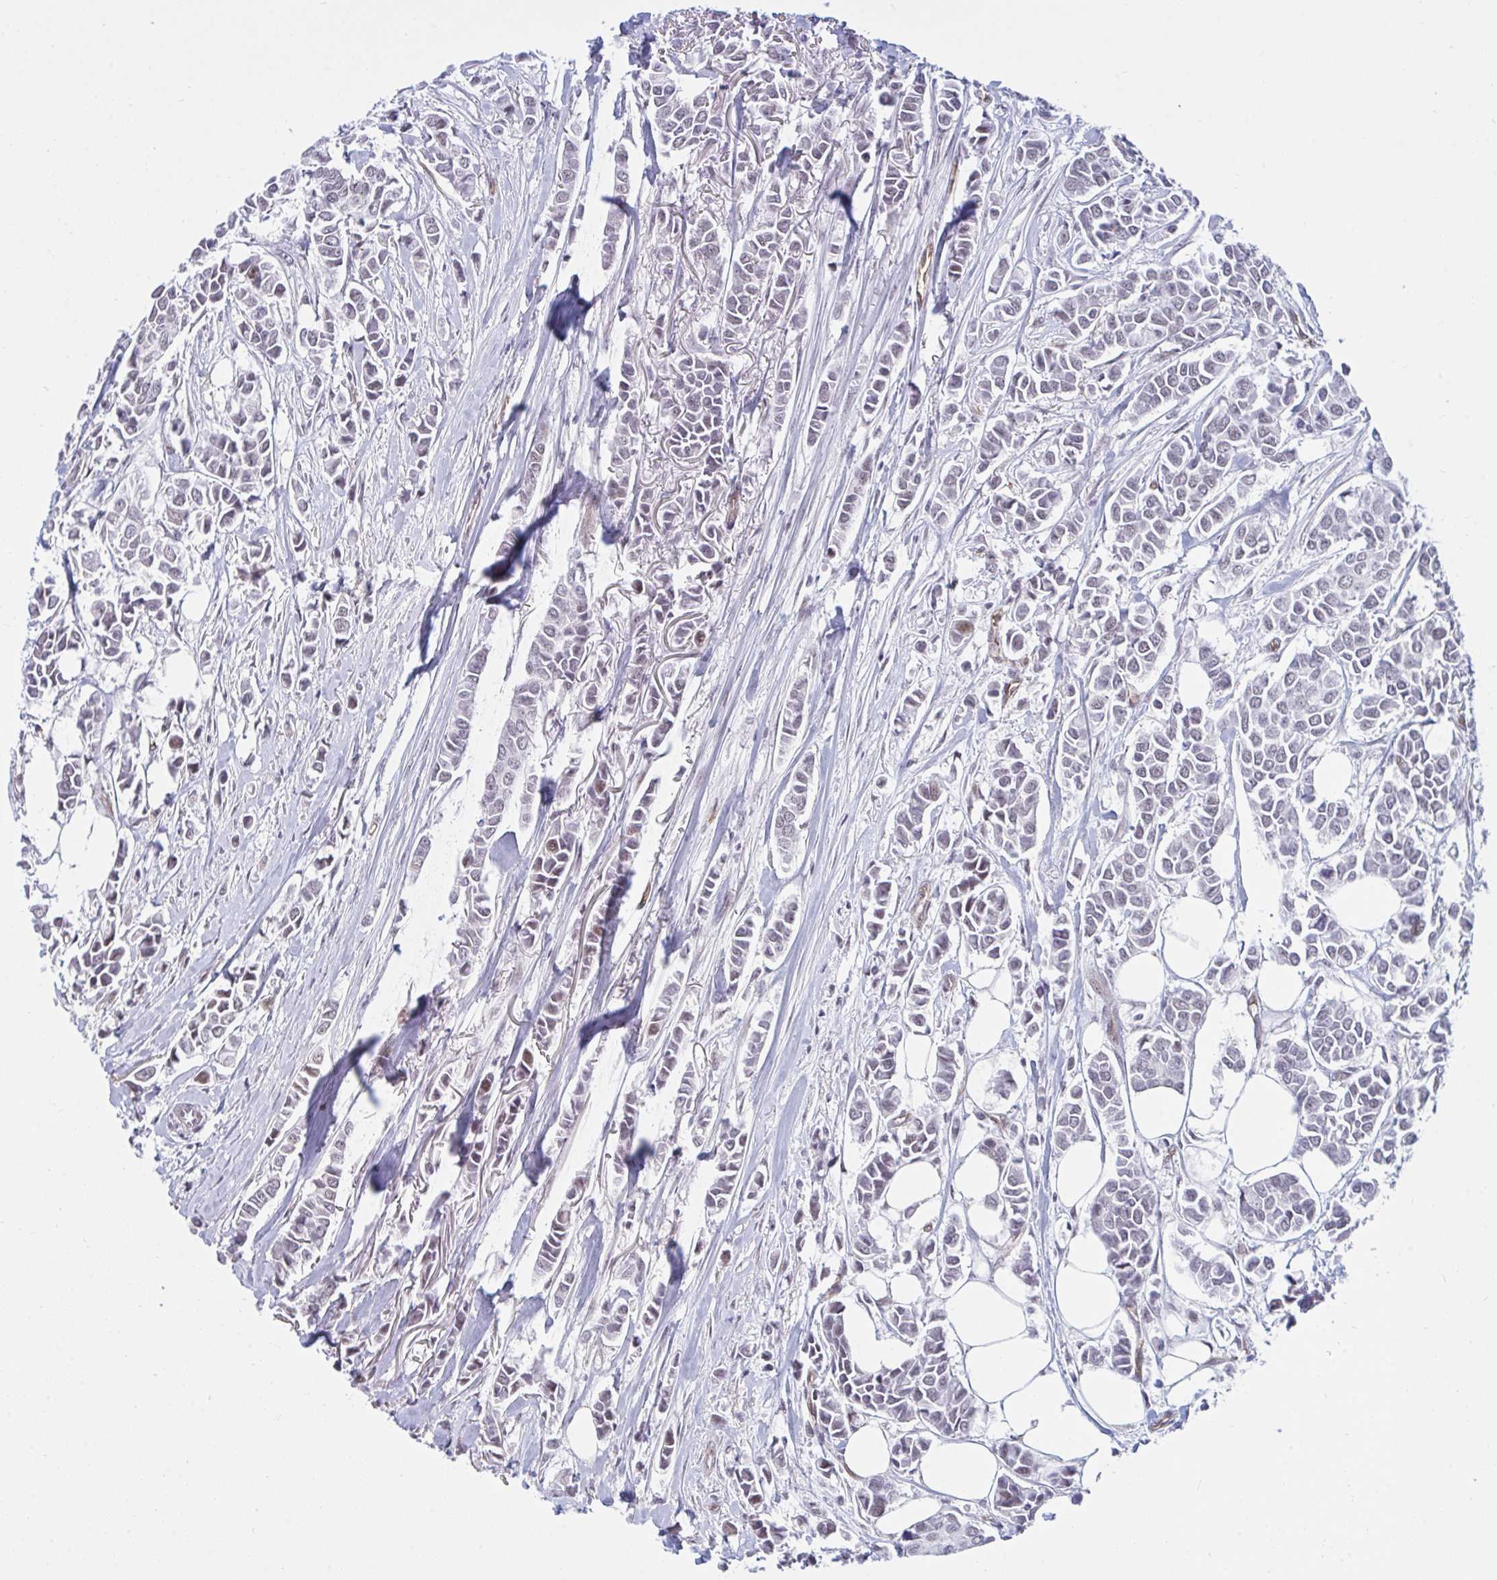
{"staining": {"intensity": "weak", "quantity": "25%-75%", "location": "nuclear"}, "tissue": "breast cancer", "cell_type": "Tumor cells", "image_type": "cancer", "snomed": [{"axis": "morphology", "description": "Duct carcinoma"}, {"axis": "topography", "description": "Breast"}], "caption": "IHC micrograph of intraductal carcinoma (breast) stained for a protein (brown), which exhibits low levels of weak nuclear staining in approximately 25%-75% of tumor cells.", "gene": "DSCAML1", "patient": {"sex": "female", "age": 84}}